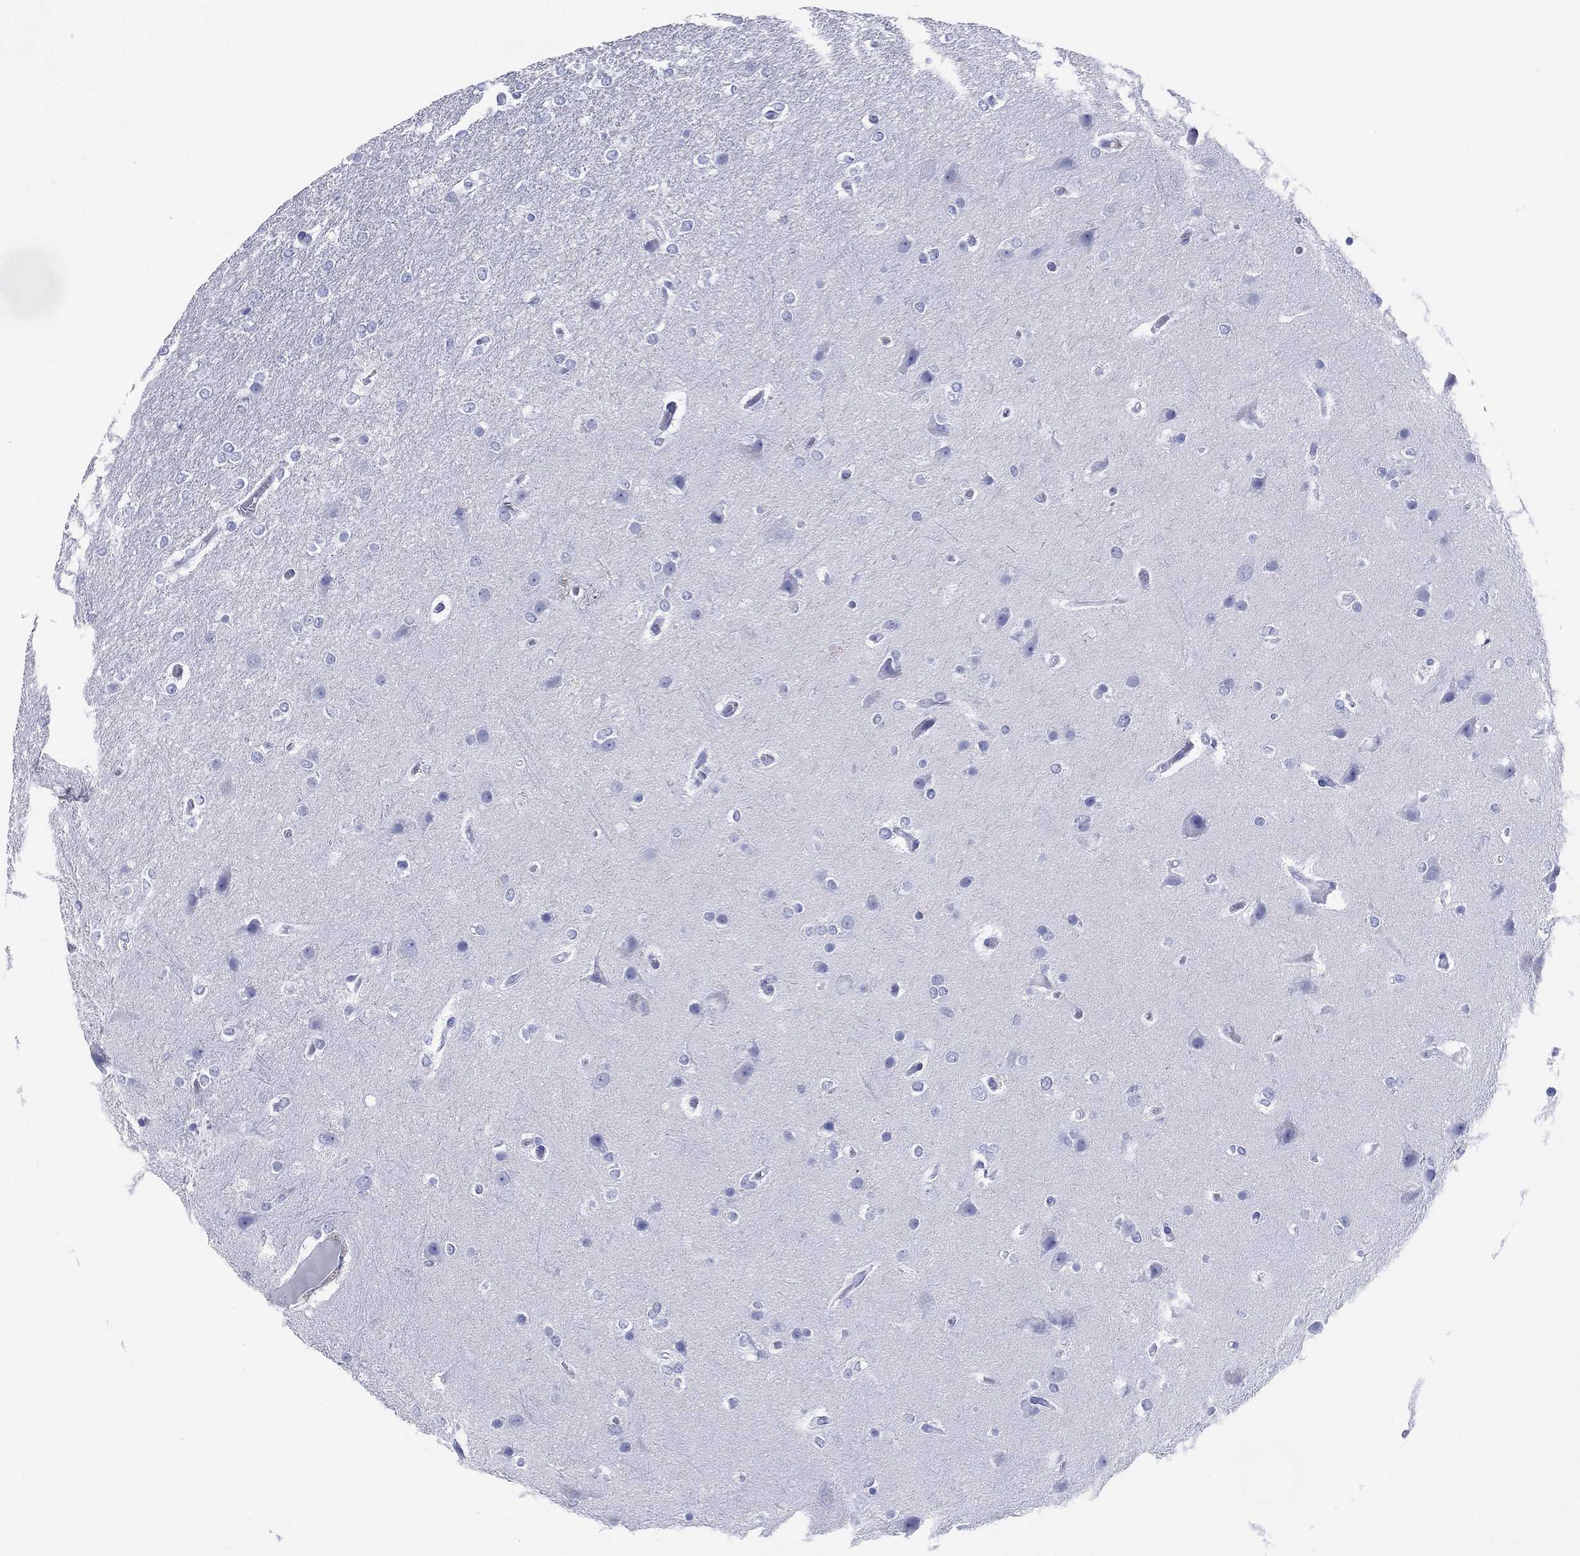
{"staining": {"intensity": "negative", "quantity": "none", "location": "none"}, "tissue": "glioma", "cell_type": "Tumor cells", "image_type": "cancer", "snomed": [{"axis": "morphology", "description": "Glioma, malignant, High grade"}, {"axis": "topography", "description": "Brain"}], "caption": "Tumor cells show no significant protein staining in high-grade glioma (malignant).", "gene": "CD79A", "patient": {"sex": "female", "age": 61}}